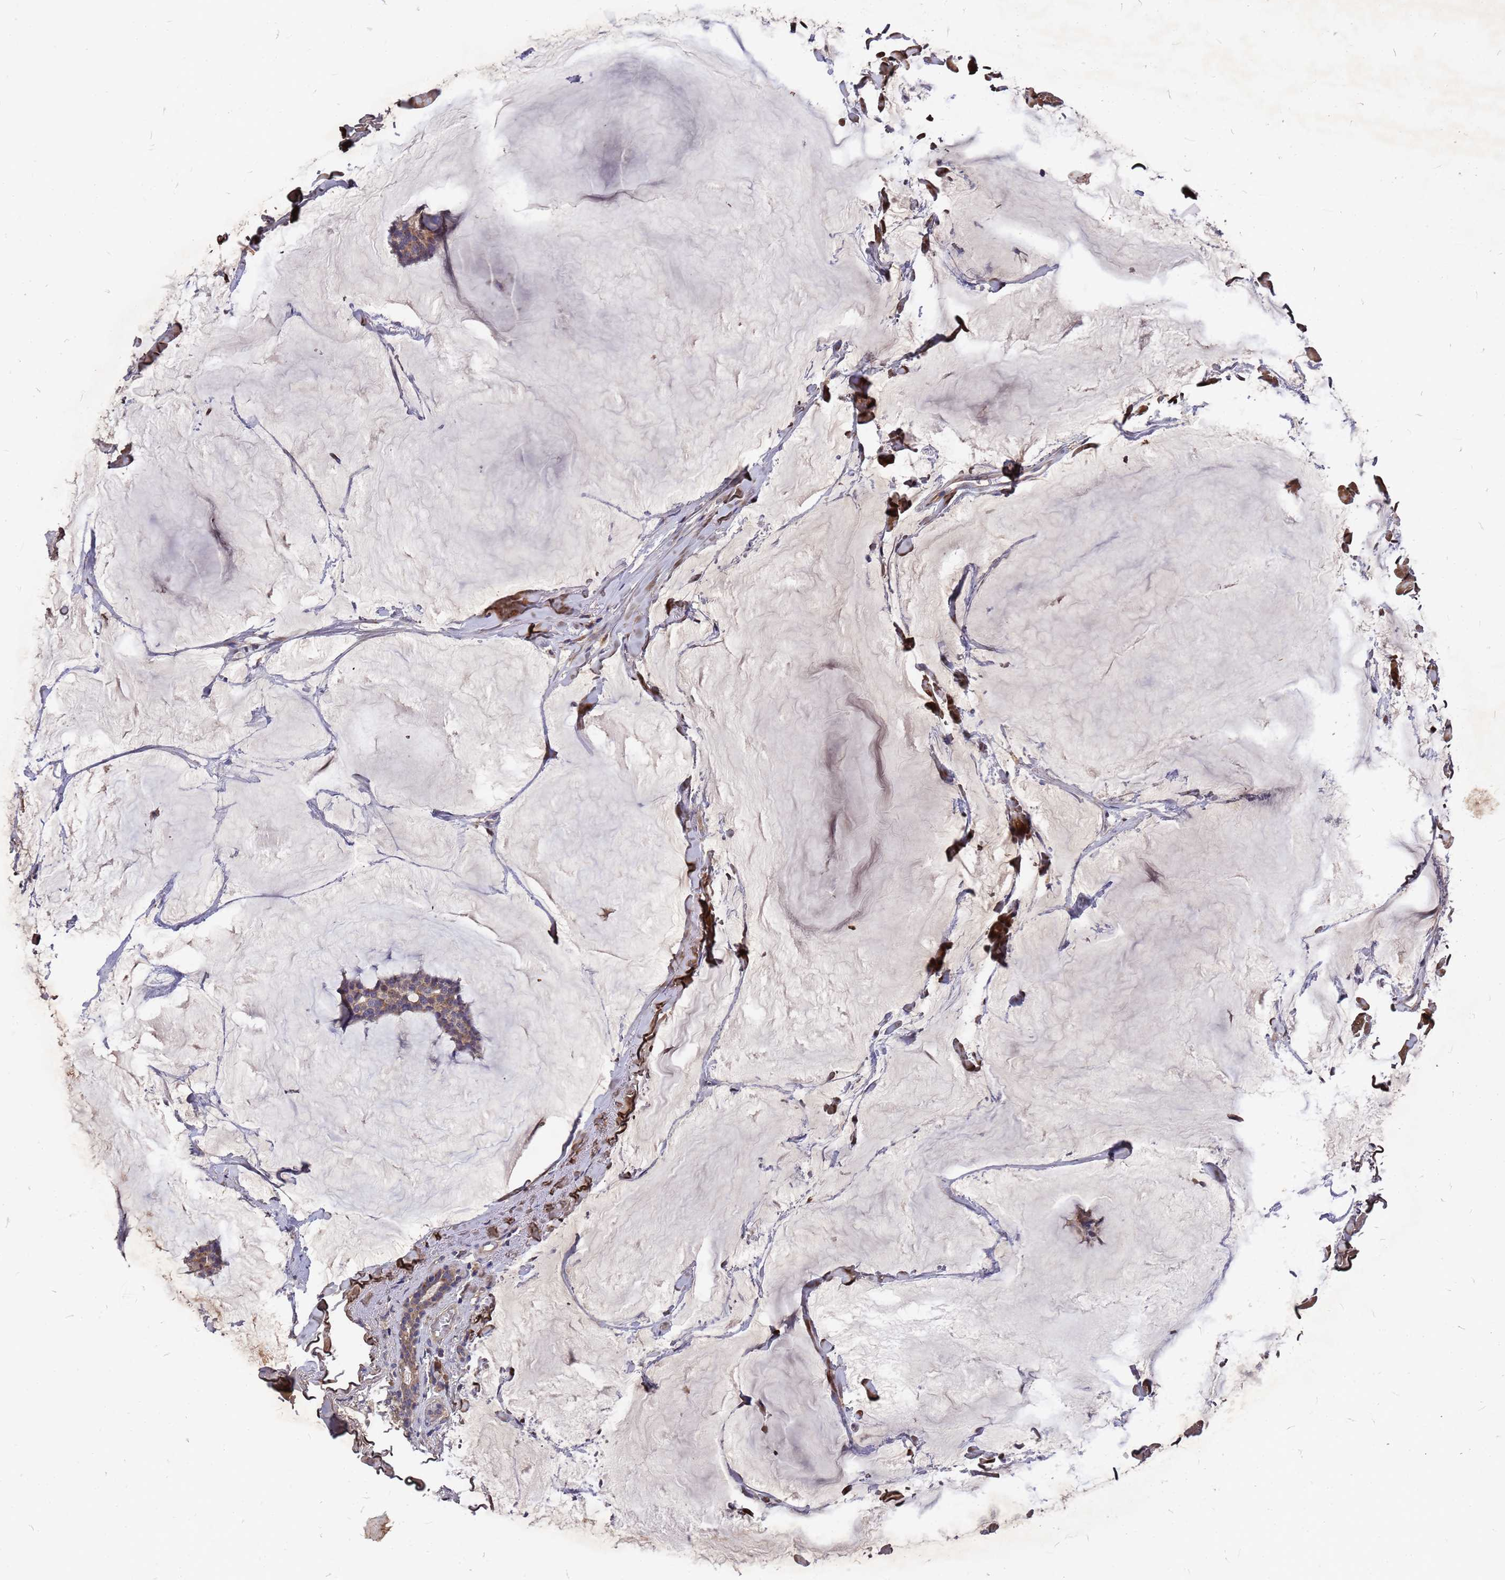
{"staining": {"intensity": "moderate", "quantity": ">75%", "location": "cytoplasmic/membranous"}, "tissue": "breast cancer", "cell_type": "Tumor cells", "image_type": "cancer", "snomed": [{"axis": "morphology", "description": "Duct carcinoma"}, {"axis": "topography", "description": "Breast"}], "caption": "A photomicrograph showing moderate cytoplasmic/membranous expression in approximately >75% of tumor cells in infiltrating ductal carcinoma (breast), as visualized by brown immunohistochemical staining.", "gene": "ZNF717", "patient": {"sex": "female", "age": 93}}